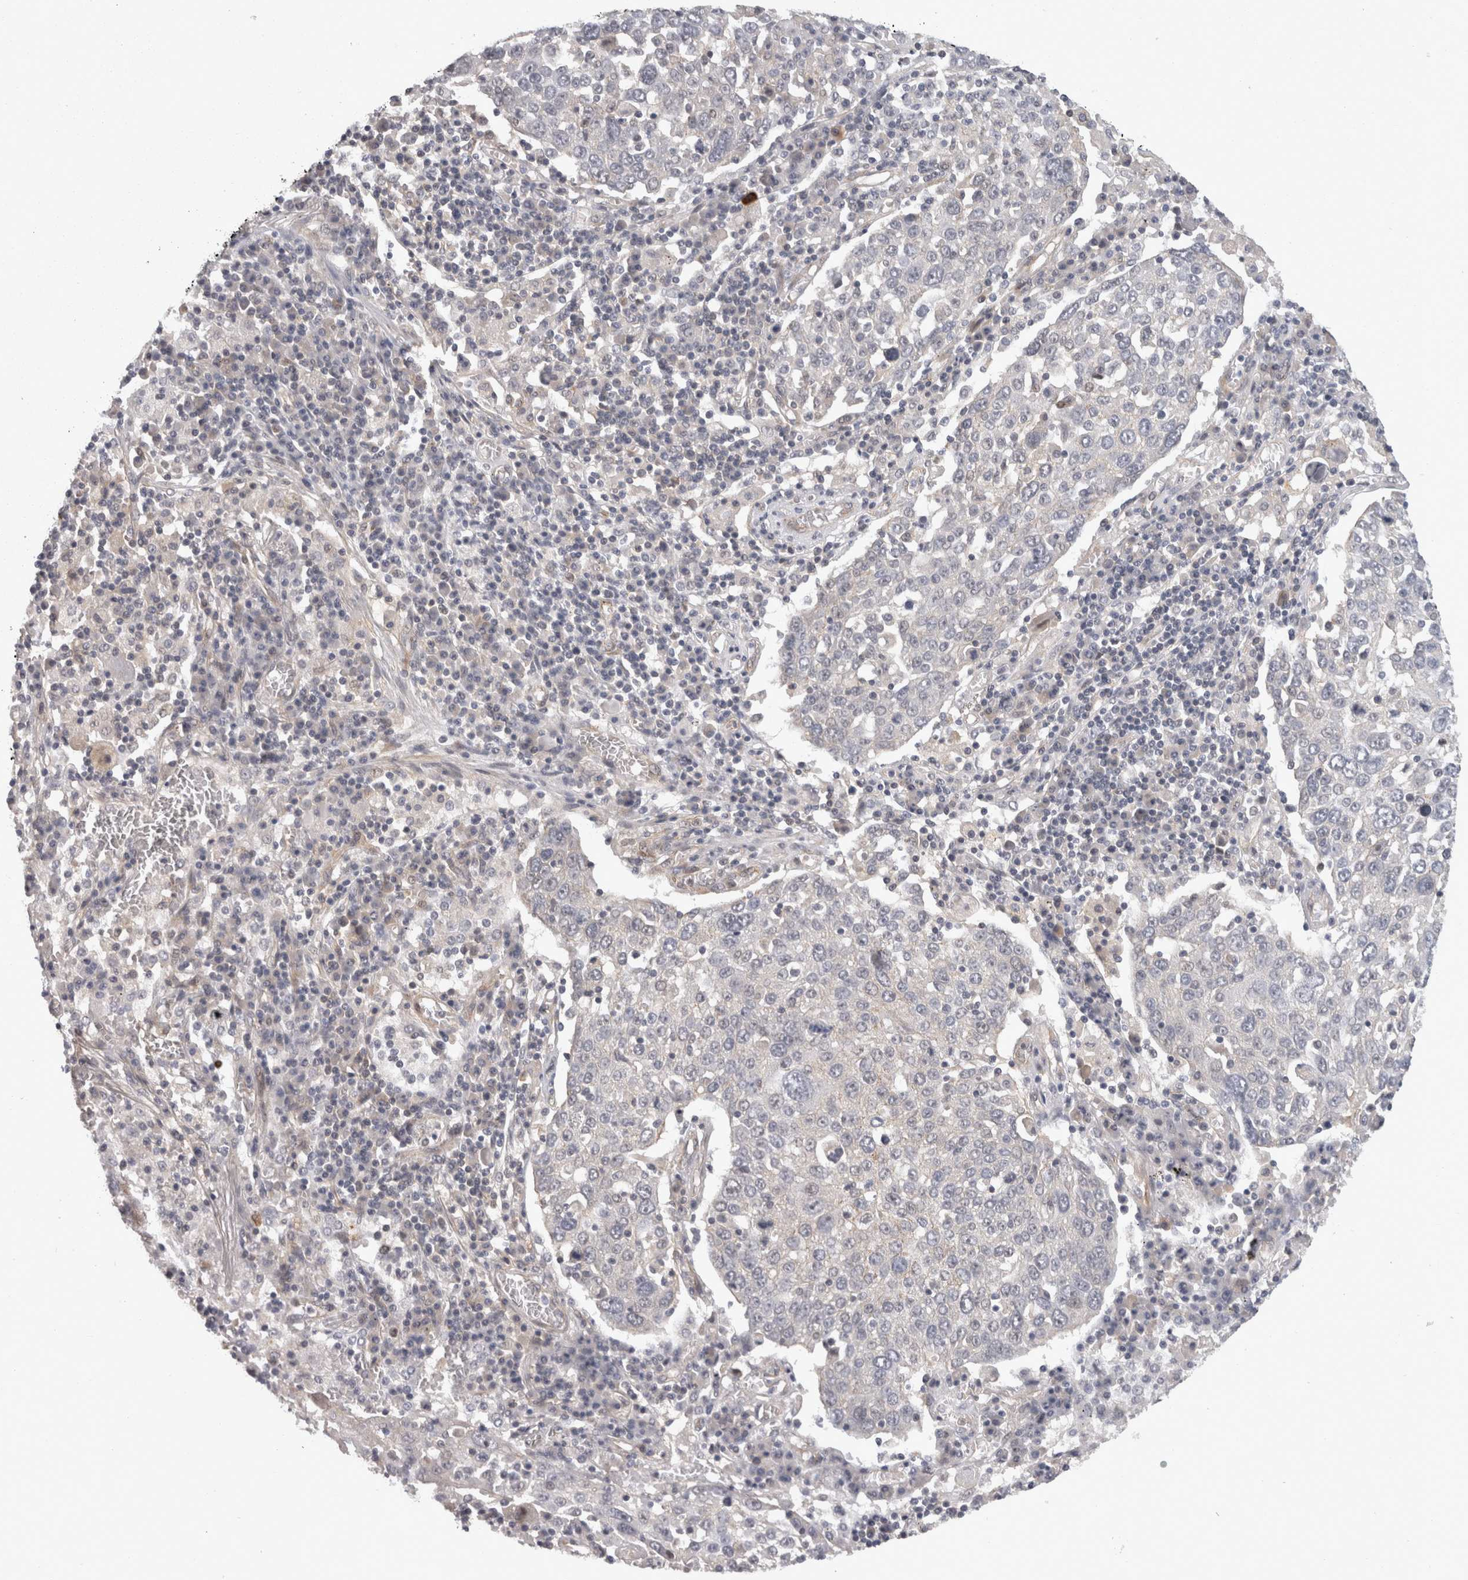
{"staining": {"intensity": "negative", "quantity": "none", "location": "none"}, "tissue": "lung cancer", "cell_type": "Tumor cells", "image_type": "cancer", "snomed": [{"axis": "morphology", "description": "Squamous cell carcinoma, NOS"}, {"axis": "topography", "description": "Lung"}], "caption": "High power microscopy image of an immunohistochemistry (IHC) image of lung cancer, revealing no significant expression in tumor cells.", "gene": "RMDN1", "patient": {"sex": "male", "age": 65}}